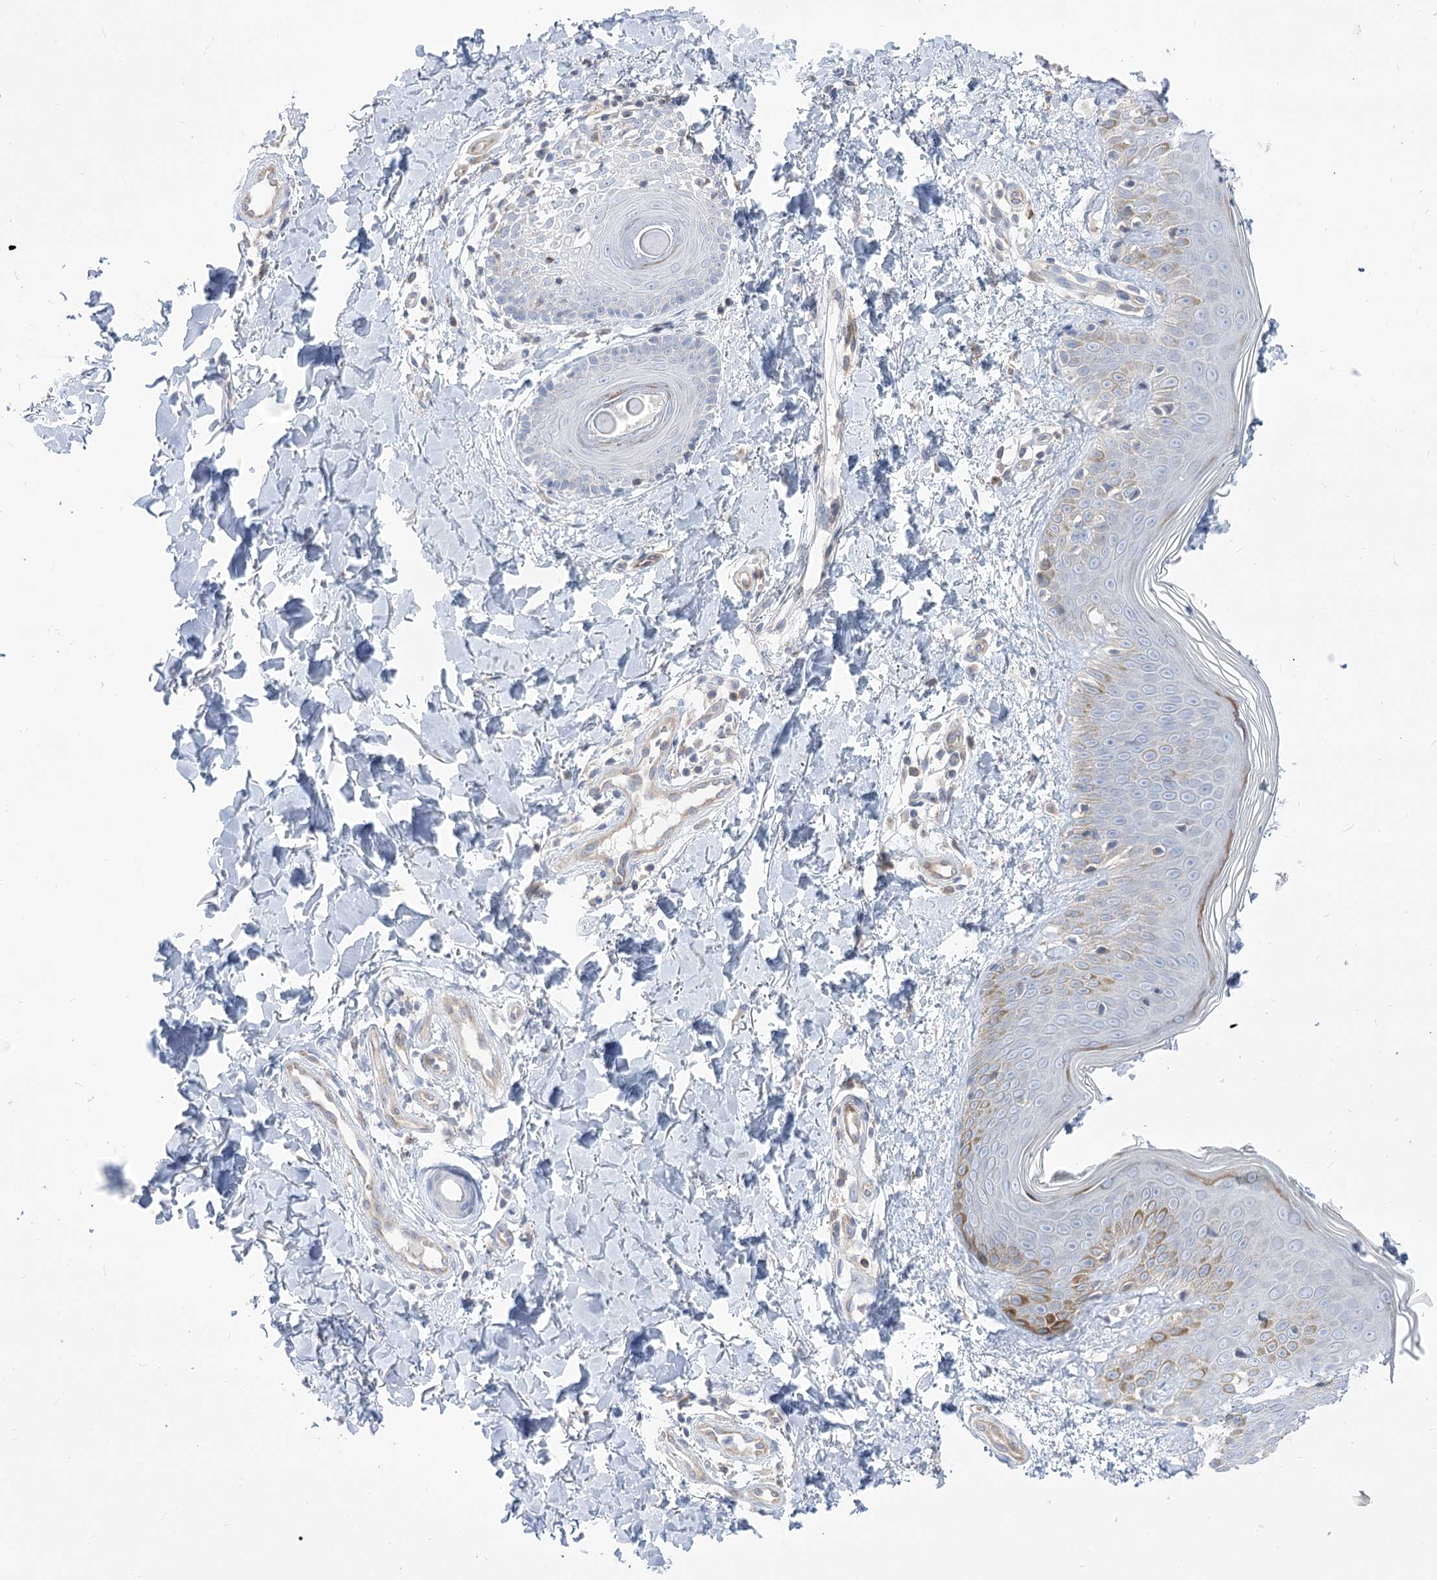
{"staining": {"intensity": "negative", "quantity": "none", "location": "none"}, "tissue": "skin", "cell_type": "Fibroblasts", "image_type": "normal", "snomed": [{"axis": "morphology", "description": "Normal tissue, NOS"}, {"axis": "topography", "description": "Skin"}], "caption": "Fibroblasts are negative for protein expression in normal human skin. (Stains: DAB (3,3'-diaminobenzidine) immunohistochemistry with hematoxylin counter stain, Microscopy: brightfield microscopy at high magnification).", "gene": "HELT", "patient": {"sex": "male", "age": 37}}